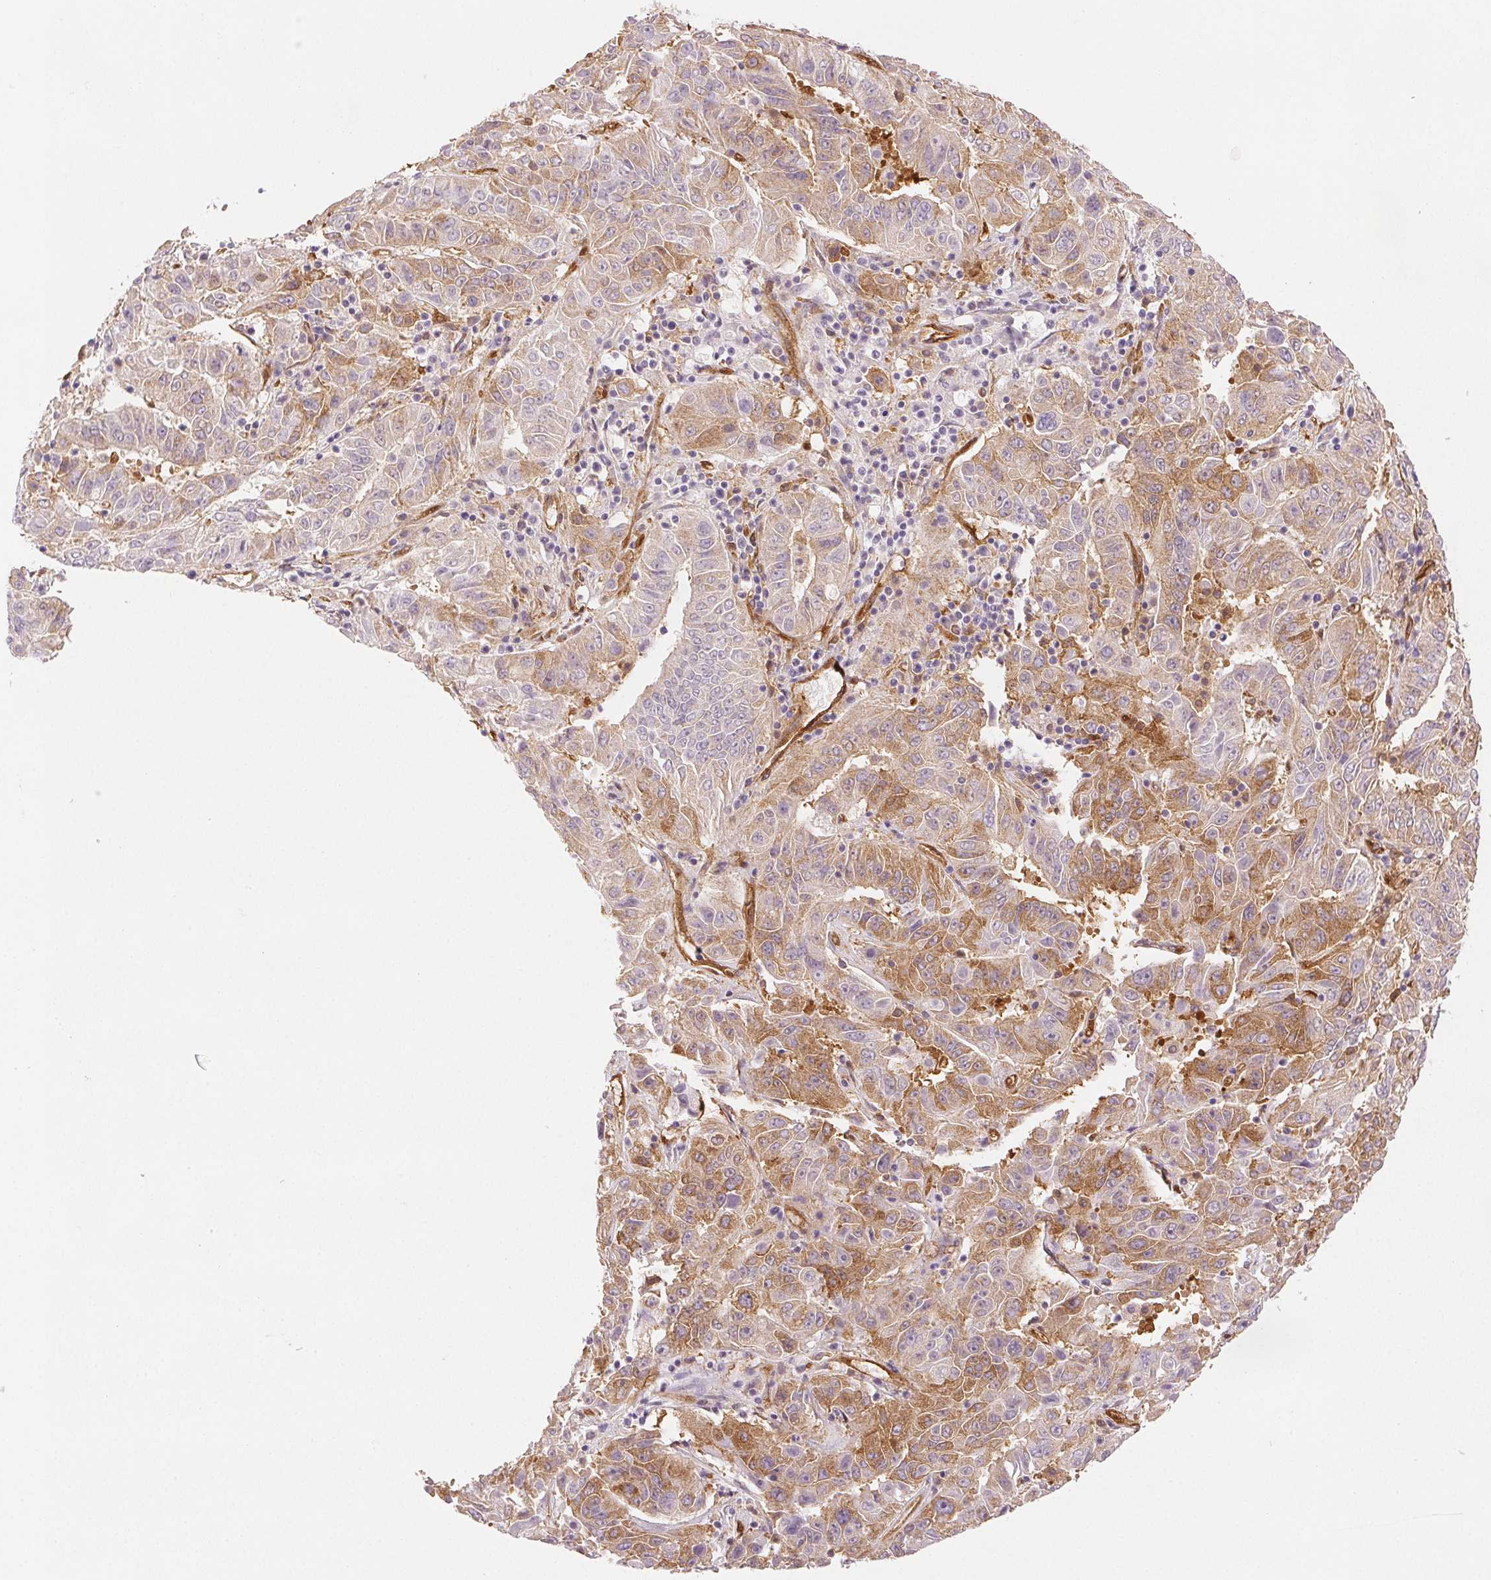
{"staining": {"intensity": "moderate", "quantity": ">75%", "location": "cytoplasmic/membranous"}, "tissue": "pancreatic cancer", "cell_type": "Tumor cells", "image_type": "cancer", "snomed": [{"axis": "morphology", "description": "Adenocarcinoma, NOS"}, {"axis": "topography", "description": "Pancreas"}], "caption": "A medium amount of moderate cytoplasmic/membranous positivity is identified in about >75% of tumor cells in pancreatic cancer tissue. (IHC, brightfield microscopy, high magnification).", "gene": "DIAPH2", "patient": {"sex": "male", "age": 63}}